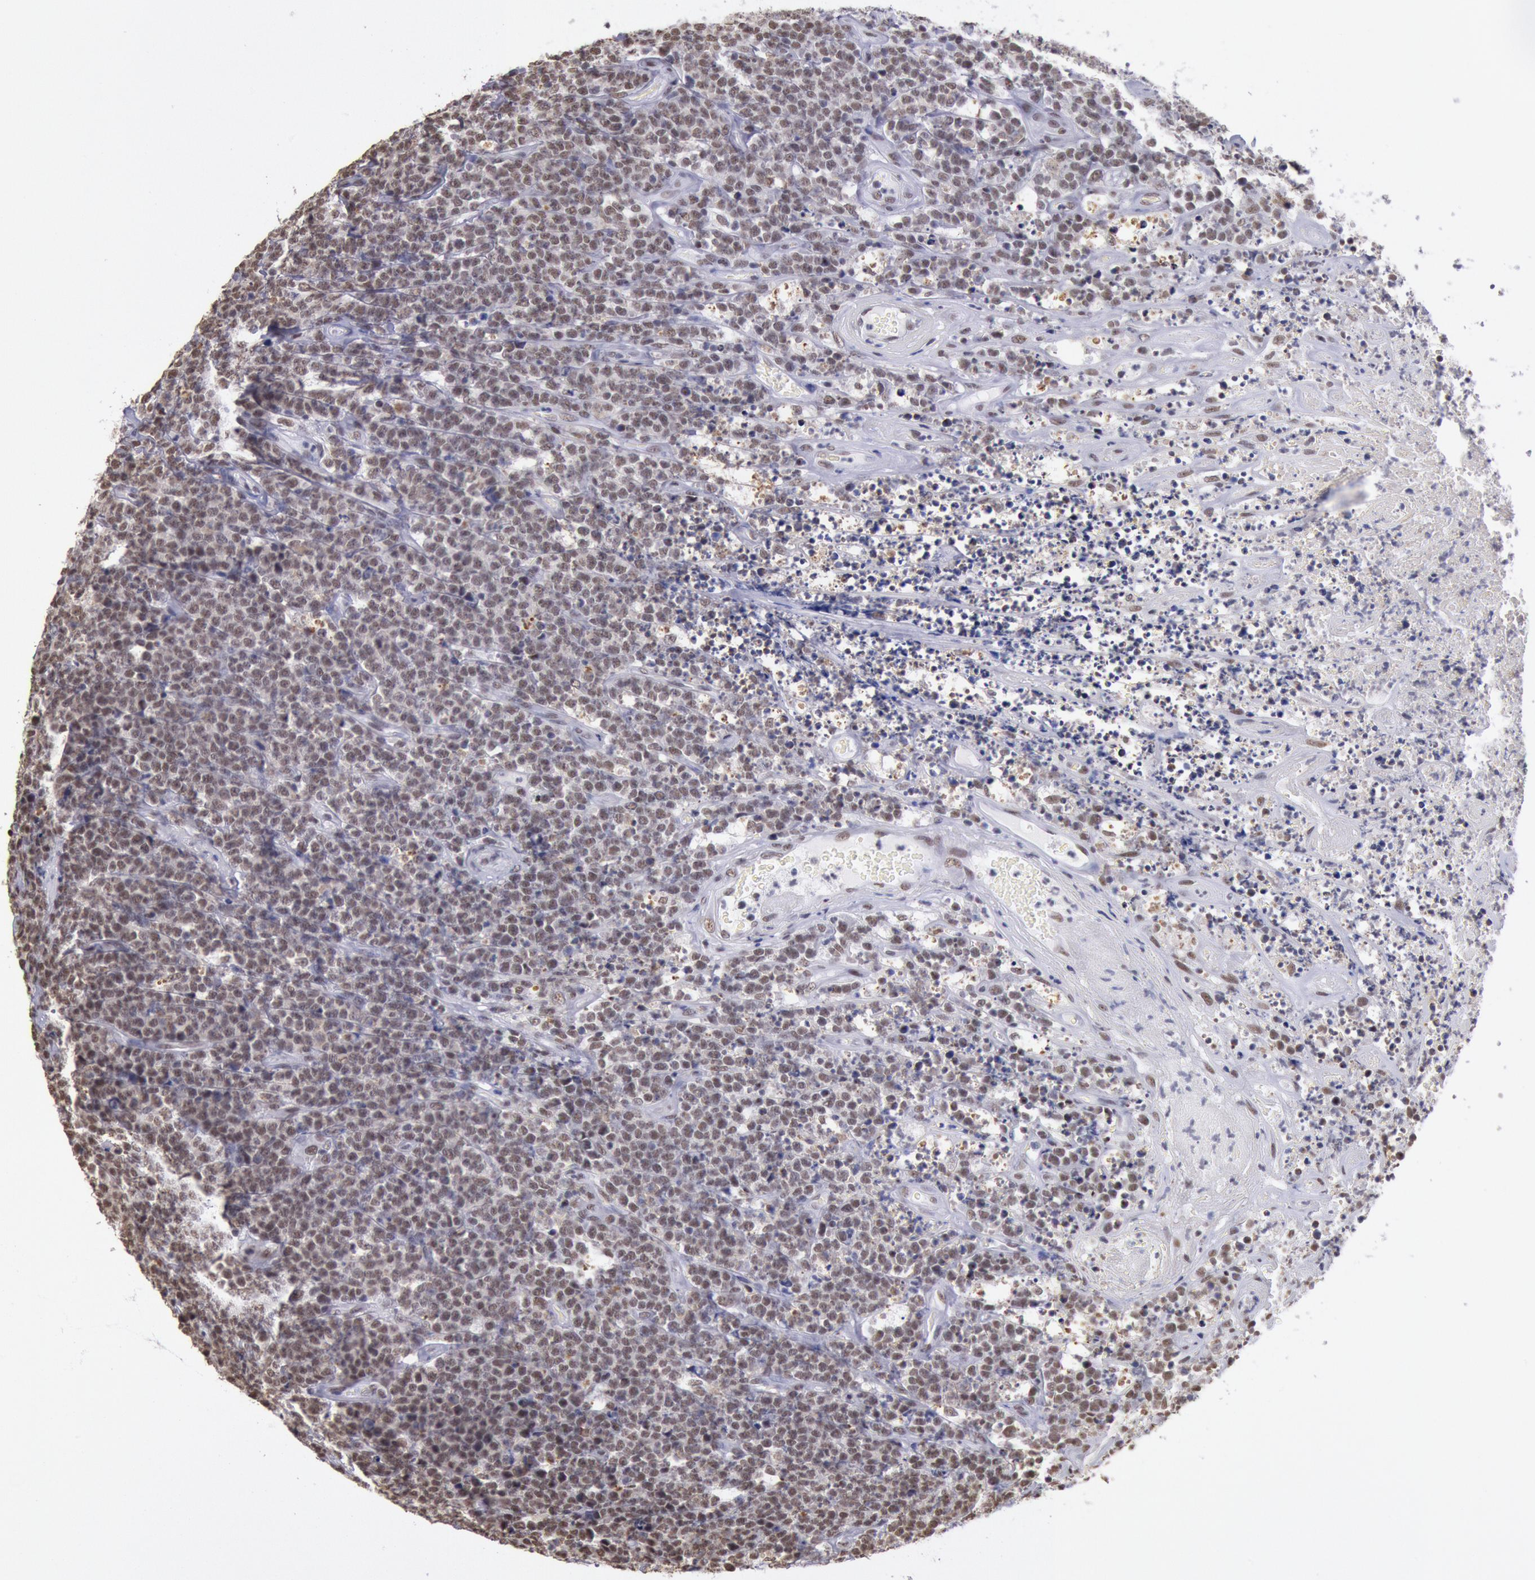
{"staining": {"intensity": "weak", "quantity": ">75%", "location": "nuclear"}, "tissue": "lymphoma", "cell_type": "Tumor cells", "image_type": "cancer", "snomed": [{"axis": "morphology", "description": "Malignant lymphoma, non-Hodgkin's type, High grade"}, {"axis": "topography", "description": "Small intestine"}, {"axis": "topography", "description": "Colon"}], "caption": "A high-resolution photomicrograph shows IHC staining of lymphoma, which displays weak nuclear expression in about >75% of tumor cells.", "gene": "SNRPD3", "patient": {"sex": "male", "age": 8}}